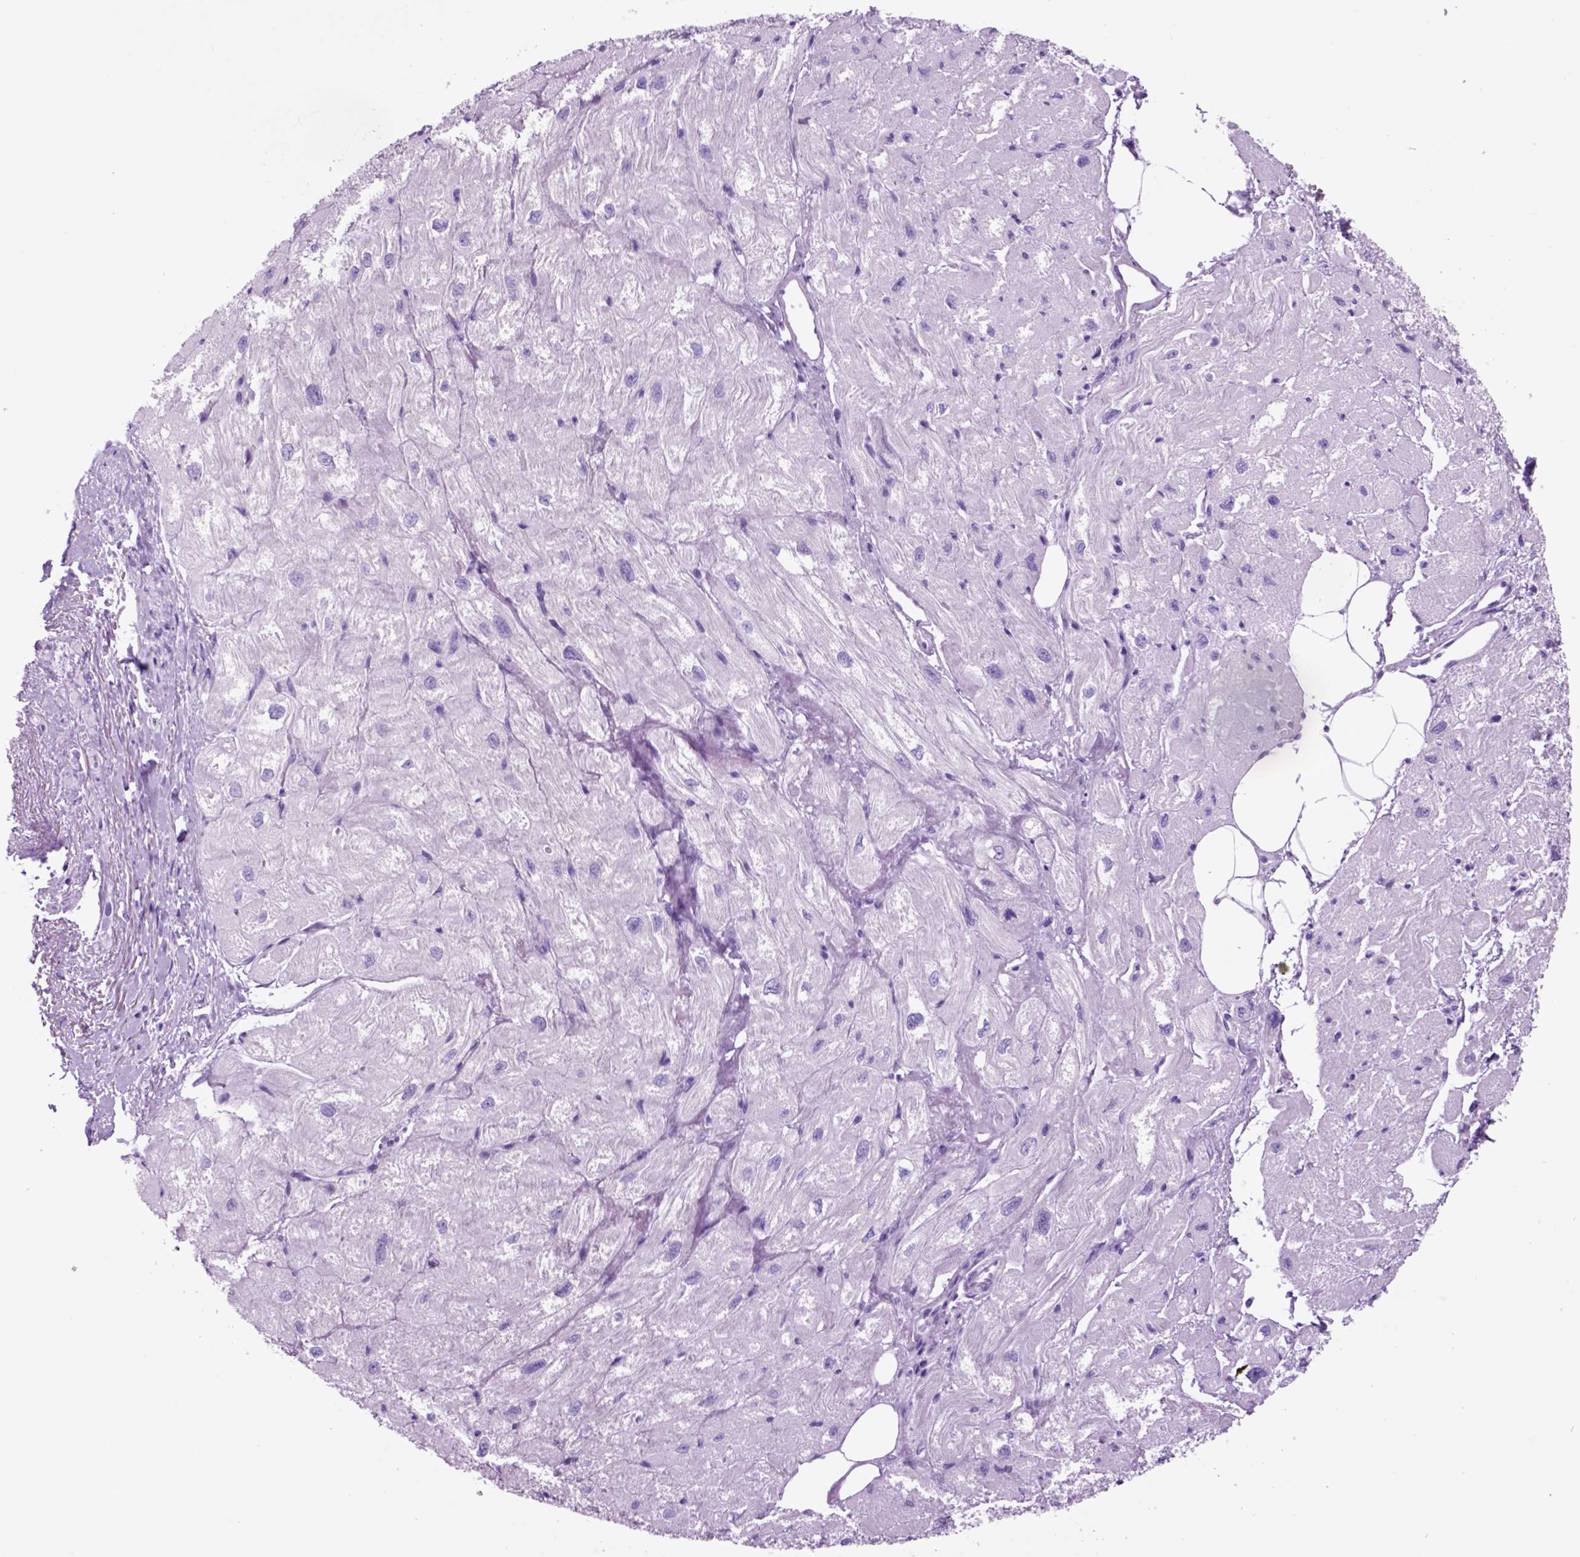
{"staining": {"intensity": "negative", "quantity": "none", "location": "none"}, "tissue": "heart muscle", "cell_type": "Cardiomyocytes", "image_type": "normal", "snomed": [{"axis": "morphology", "description": "Normal tissue, NOS"}, {"axis": "topography", "description": "Heart"}], "caption": "Immunohistochemistry (IHC) photomicrograph of benign heart muscle: heart muscle stained with DAB (3,3'-diaminobenzidine) demonstrates no significant protein expression in cardiomyocytes.", "gene": "HHIPL2", "patient": {"sex": "female", "age": 62}}